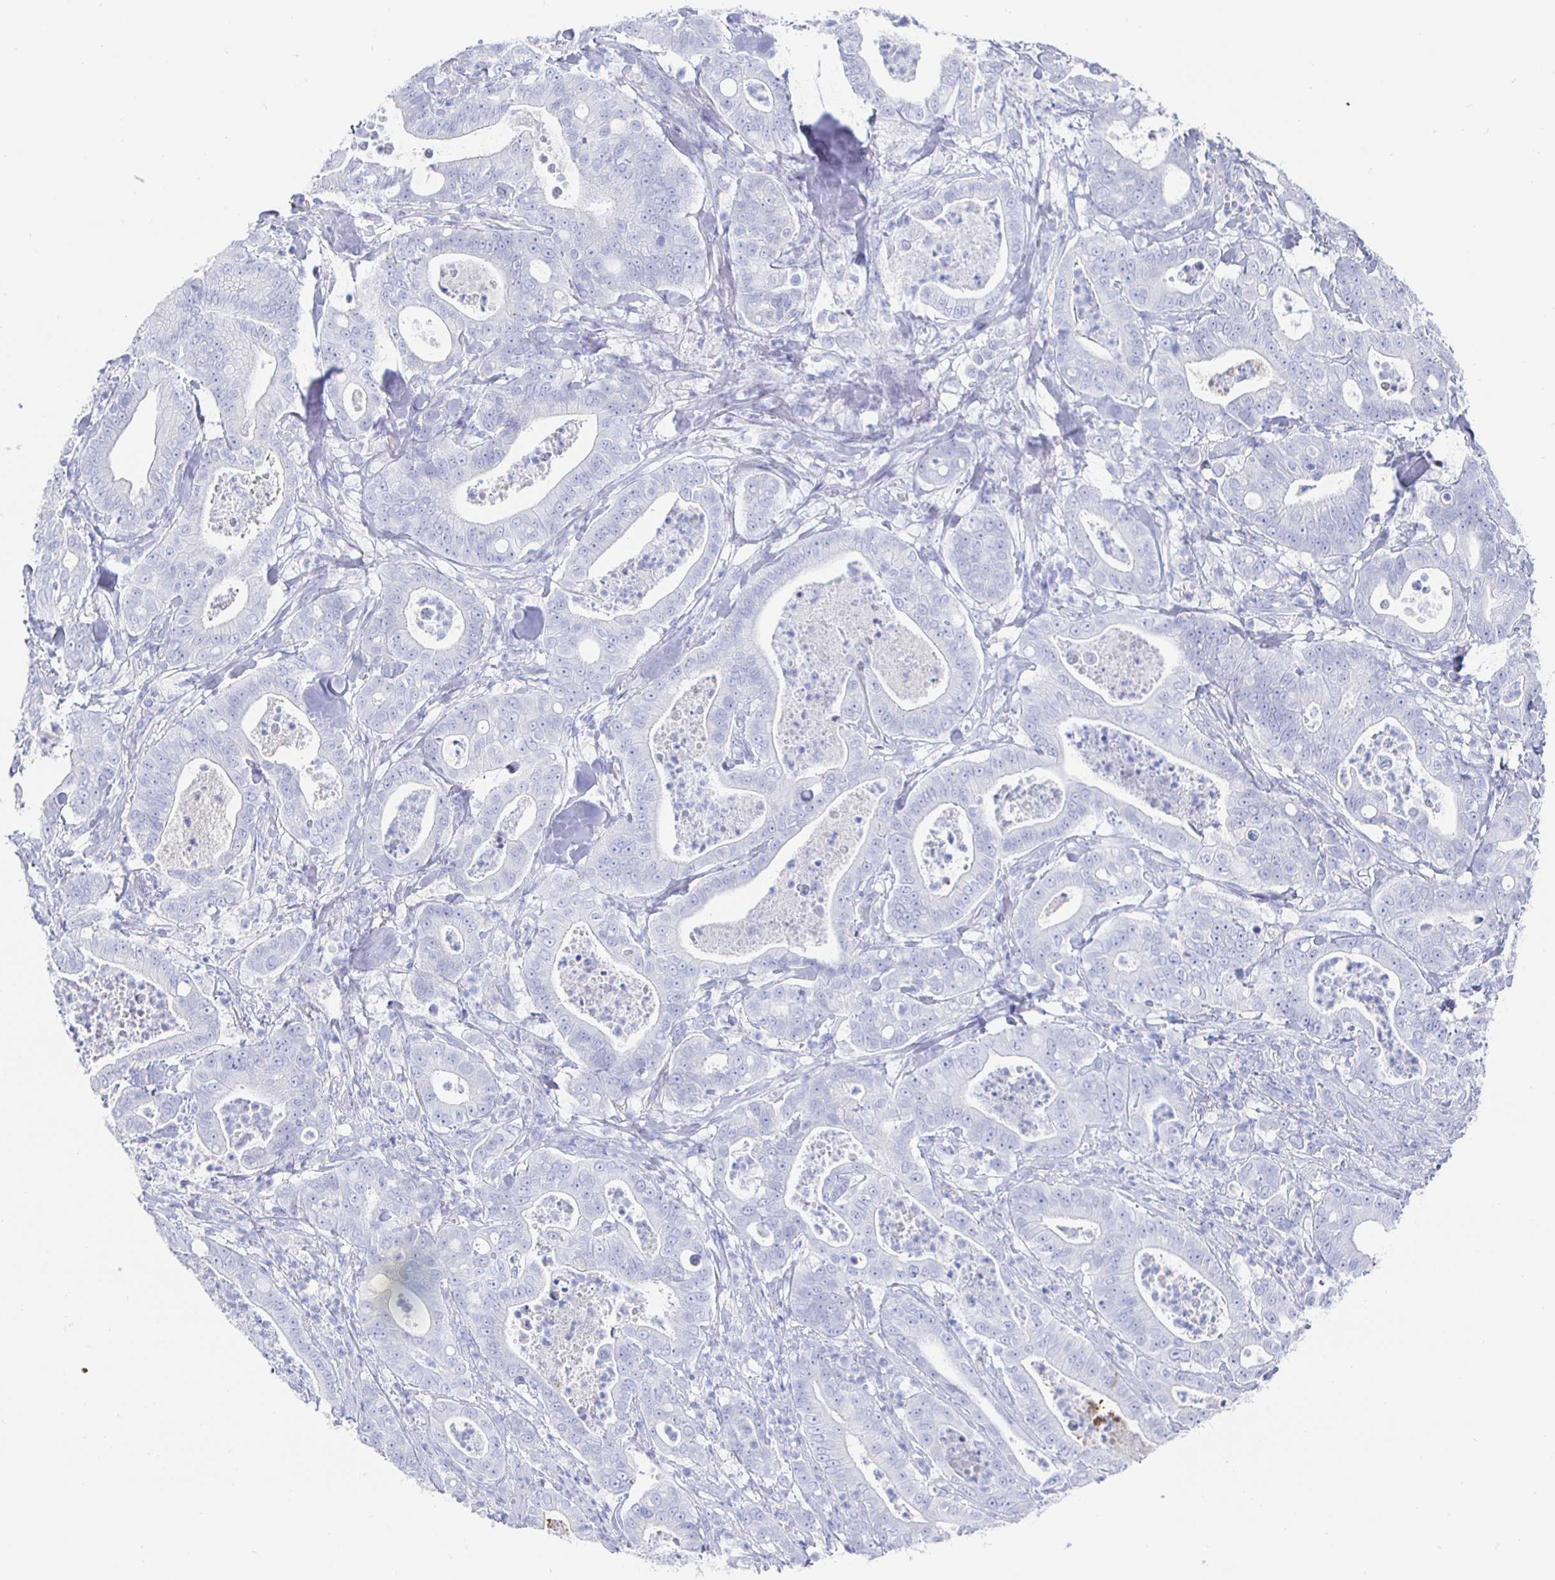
{"staining": {"intensity": "negative", "quantity": "none", "location": "none"}, "tissue": "pancreatic cancer", "cell_type": "Tumor cells", "image_type": "cancer", "snomed": [{"axis": "morphology", "description": "Adenocarcinoma, NOS"}, {"axis": "topography", "description": "Pancreas"}], "caption": "Immunohistochemical staining of human adenocarcinoma (pancreatic) shows no significant positivity in tumor cells.", "gene": "CLCA1", "patient": {"sex": "male", "age": 71}}